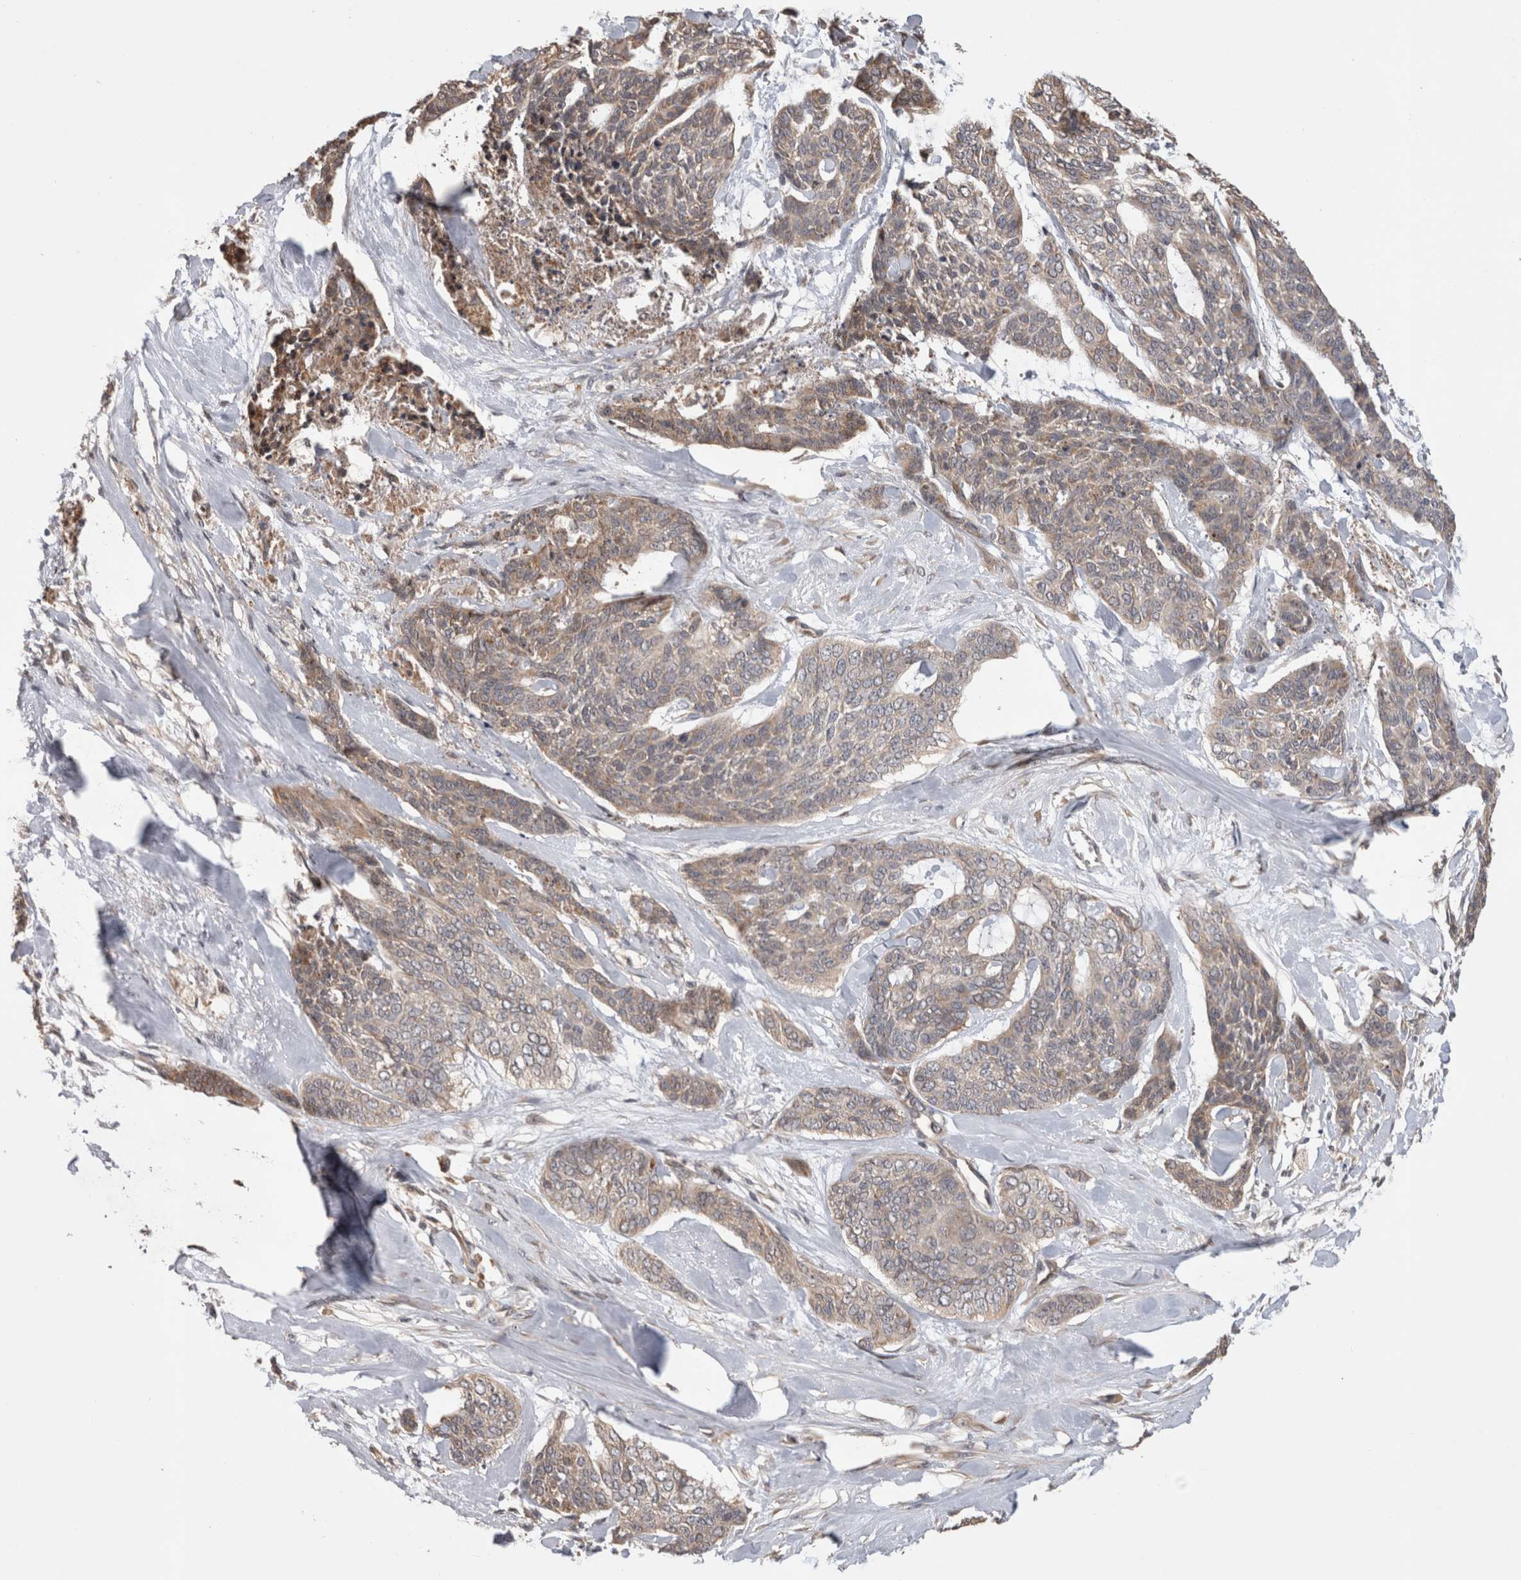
{"staining": {"intensity": "weak", "quantity": "25%-75%", "location": "cytoplasmic/membranous"}, "tissue": "skin cancer", "cell_type": "Tumor cells", "image_type": "cancer", "snomed": [{"axis": "morphology", "description": "Basal cell carcinoma"}, {"axis": "topography", "description": "Skin"}], "caption": "Protein expression by IHC displays weak cytoplasmic/membranous expression in approximately 25%-75% of tumor cells in skin basal cell carcinoma.", "gene": "TBCE", "patient": {"sex": "female", "age": 64}}